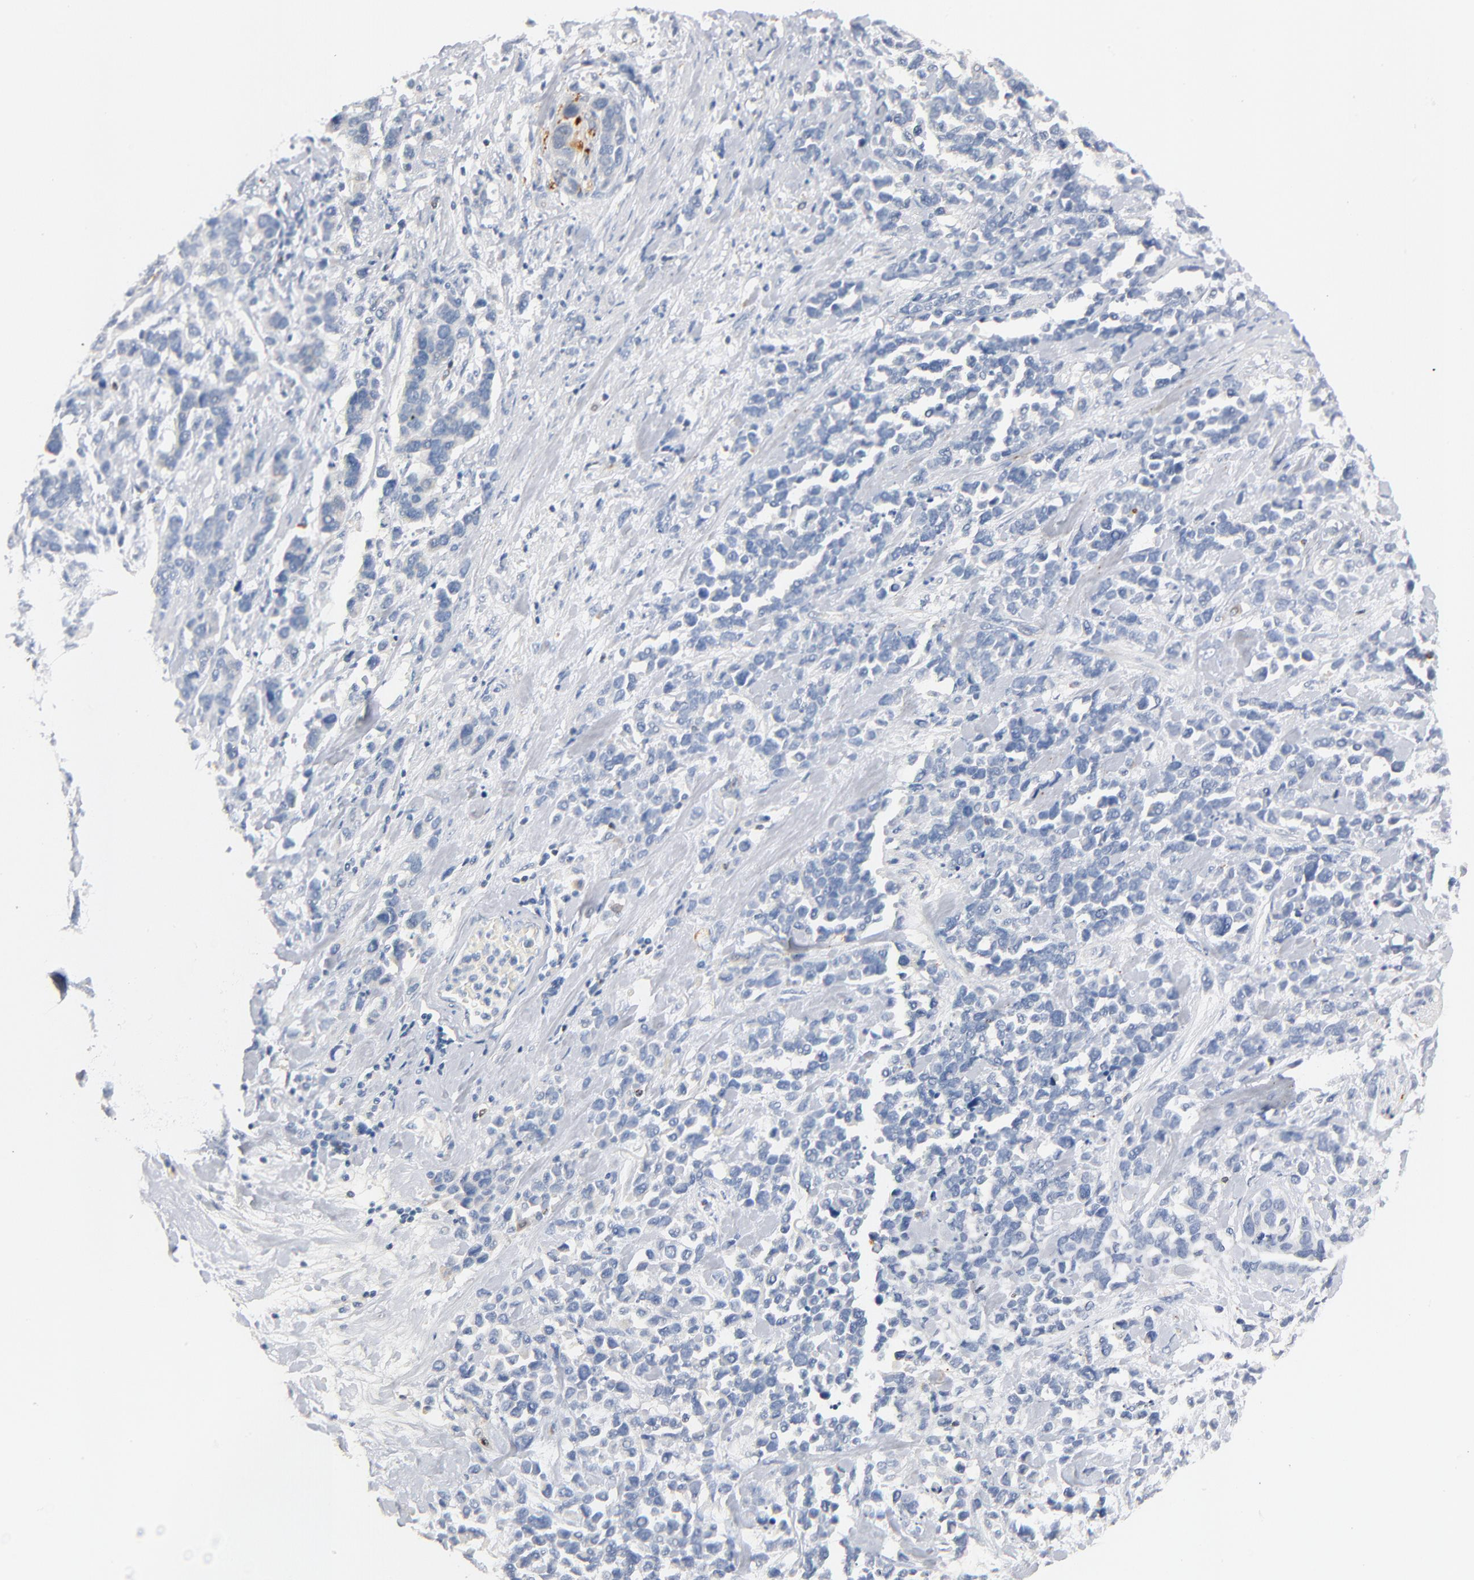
{"staining": {"intensity": "negative", "quantity": "none", "location": "none"}, "tissue": "stomach cancer", "cell_type": "Tumor cells", "image_type": "cancer", "snomed": [{"axis": "morphology", "description": "Adenocarcinoma, NOS"}, {"axis": "topography", "description": "Stomach, upper"}], "caption": "A micrograph of stomach cancer stained for a protein shows no brown staining in tumor cells.", "gene": "GZMB", "patient": {"sex": "male", "age": 71}}